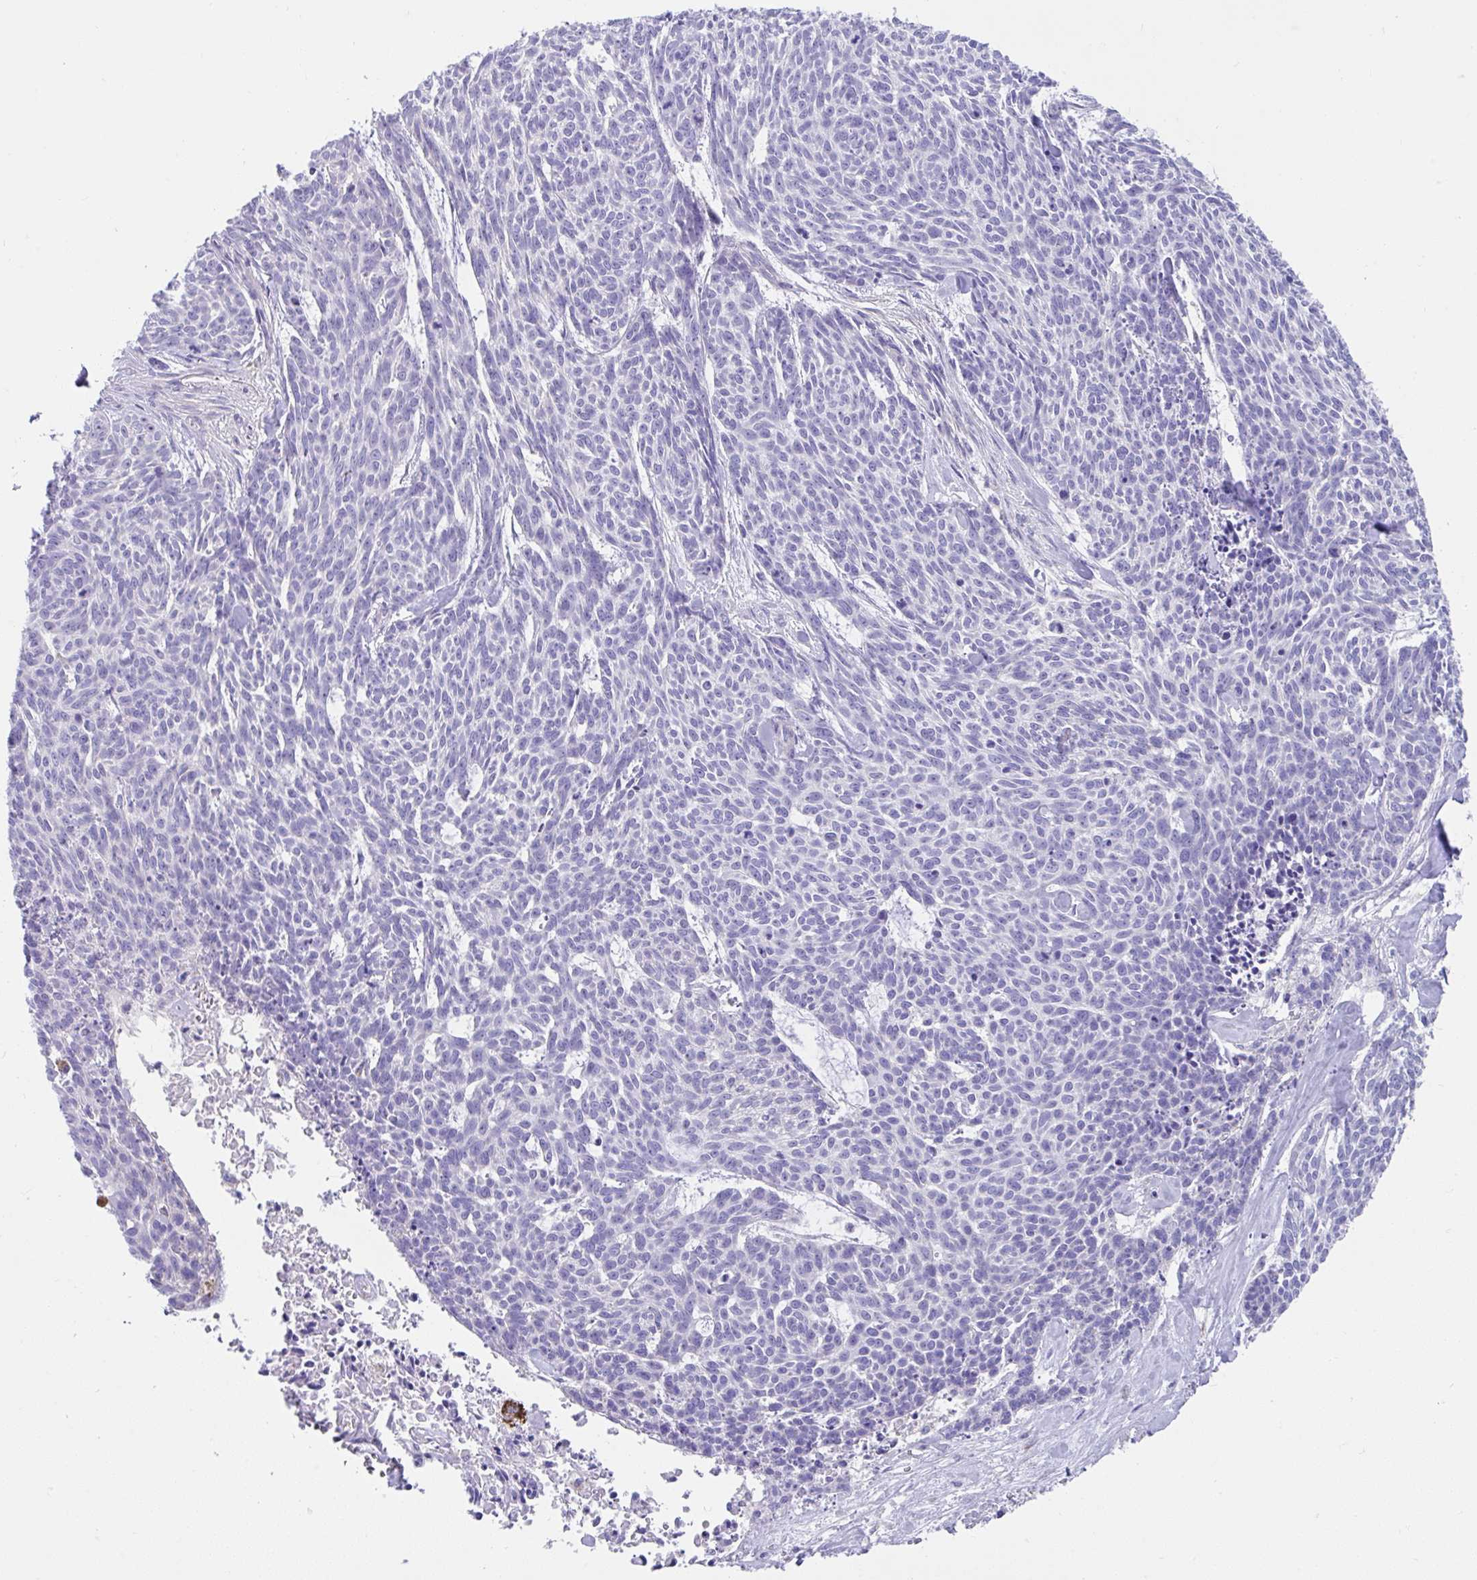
{"staining": {"intensity": "negative", "quantity": "none", "location": "none"}, "tissue": "skin cancer", "cell_type": "Tumor cells", "image_type": "cancer", "snomed": [{"axis": "morphology", "description": "Basal cell carcinoma"}, {"axis": "topography", "description": "Skin"}], "caption": "This photomicrograph is of skin cancer stained with IHC to label a protein in brown with the nuclei are counter-stained blue. There is no staining in tumor cells.", "gene": "CCSAP", "patient": {"sex": "female", "age": 93}}